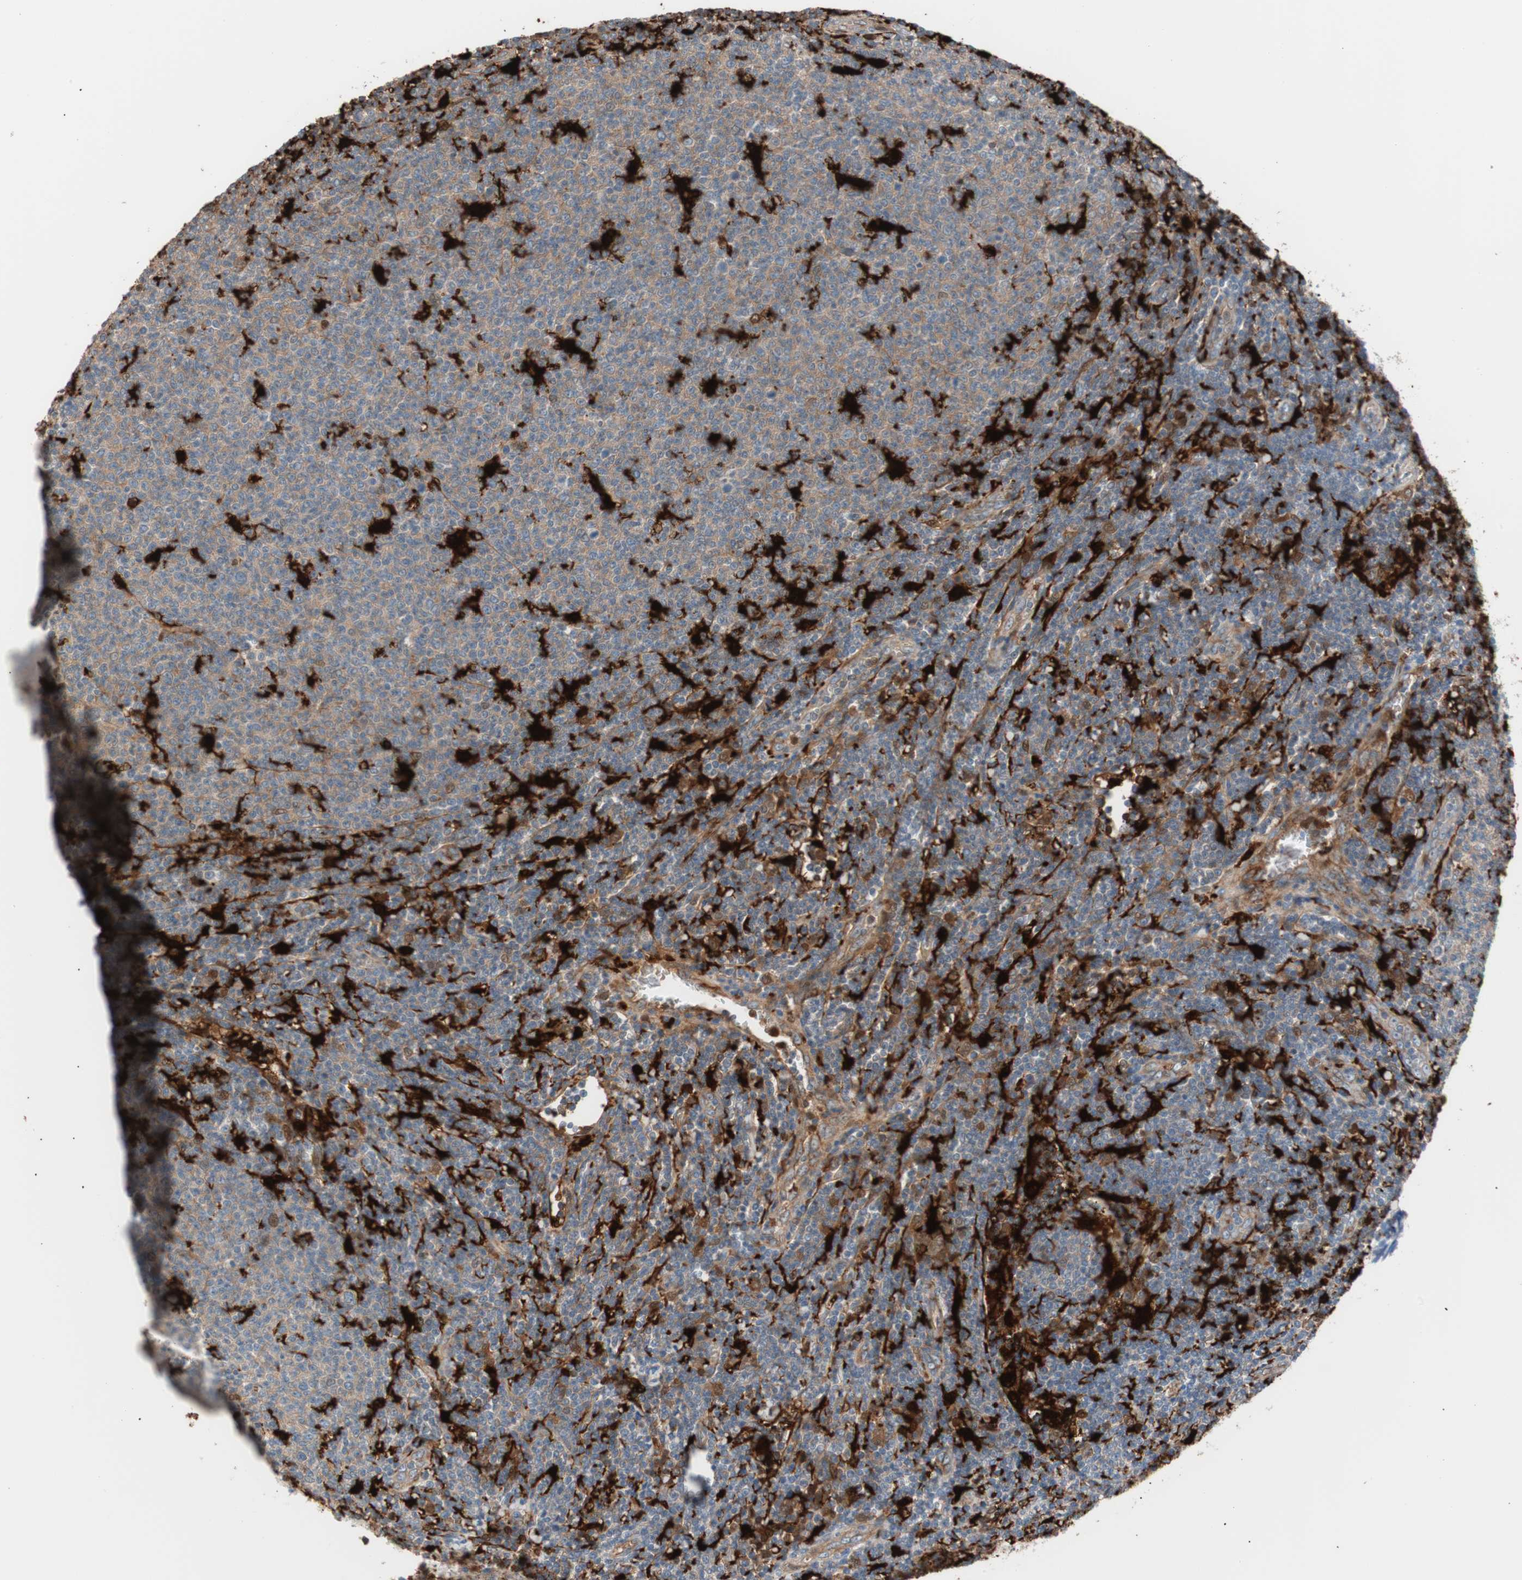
{"staining": {"intensity": "weak", "quantity": "25%-75%", "location": "cytoplasmic/membranous"}, "tissue": "lymphoma", "cell_type": "Tumor cells", "image_type": "cancer", "snomed": [{"axis": "morphology", "description": "Malignant lymphoma, non-Hodgkin's type, Low grade"}, {"axis": "topography", "description": "Lymph node"}], "caption": "The immunohistochemical stain highlights weak cytoplasmic/membranous staining in tumor cells of lymphoma tissue.", "gene": "IL18", "patient": {"sex": "male", "age": 66}}